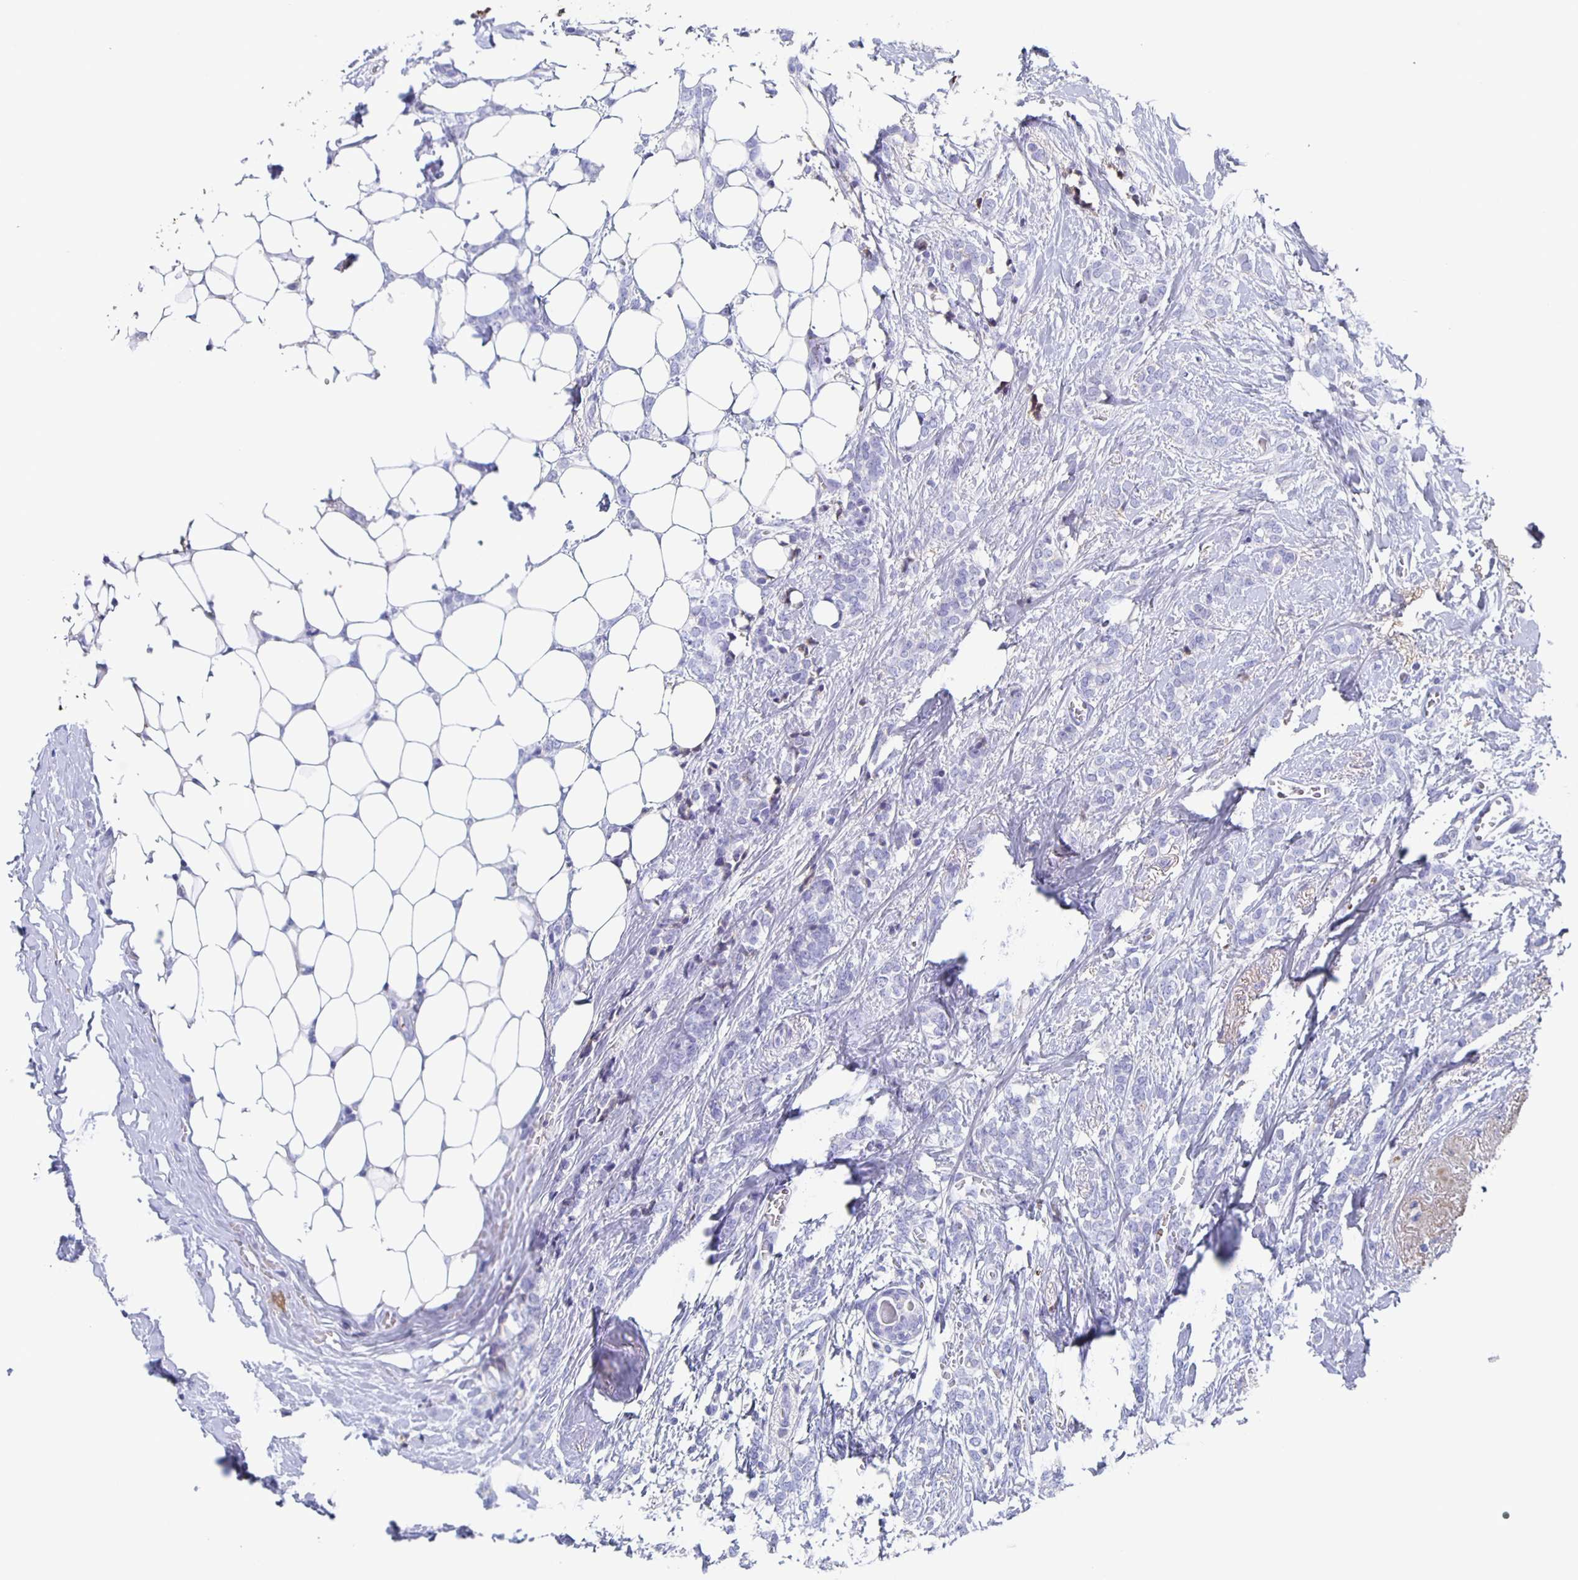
{"staining": {"intensity": "negative", "quantity": "none", "location": "none"}, "tissue": "breast cancer", "cell_type": "Tumor cells", "image_type": "cancer", "snomed": [{"axis": "morphology", "description": "Normal tissue, NOS"}, {"axis": "morphology", "description": "Duct carcinoma"}, {"axis": "topography", "description": "Breast"}], "caption": "This is a micrograph of immunohistochemistry staining of invasive ductal carcinoma (breast), which shows no staining in tumor cells.", "gene": "FGA", "patient": {"sex": "female", "age": 77}}